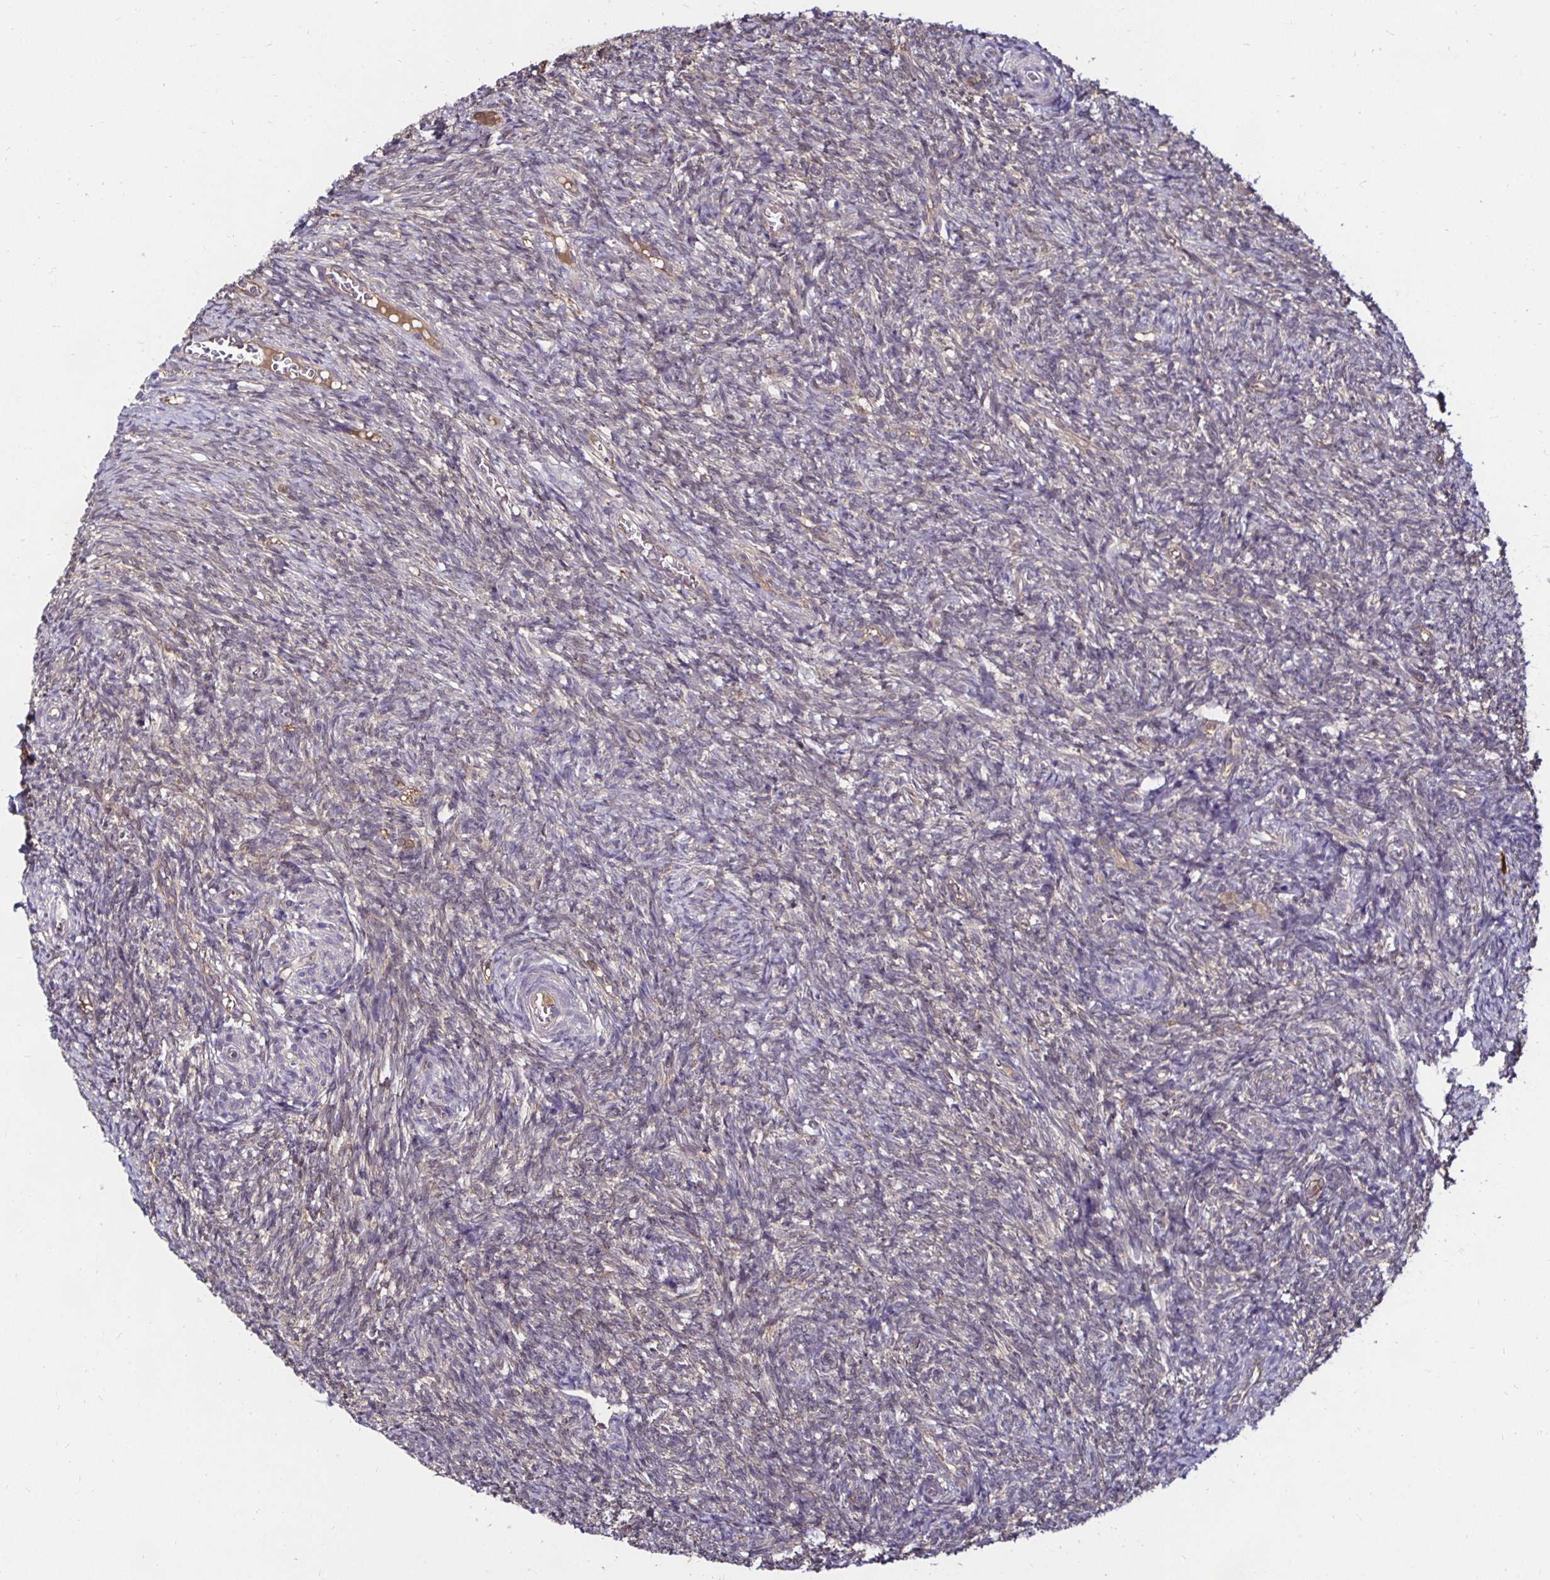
{"staining": {"intensity": "negative", "quantity": "none", "location": "none"}, "tissue": "ovary", "cell_type": "Ovarian stroma cells", "image_type": "normal", "snomed": [{"axis": "morphology", "description": "Normal tissue, NOS"}, {"axis": "topography", "description": "Ovary"}], "caption": "The photomicrograph displays no staining of ovarian stroma cells in benign ovary. (DAB immunohistochemistry, high magnification).", "gene": "TXN", "patient": {"sex": "female", "age": 39}}